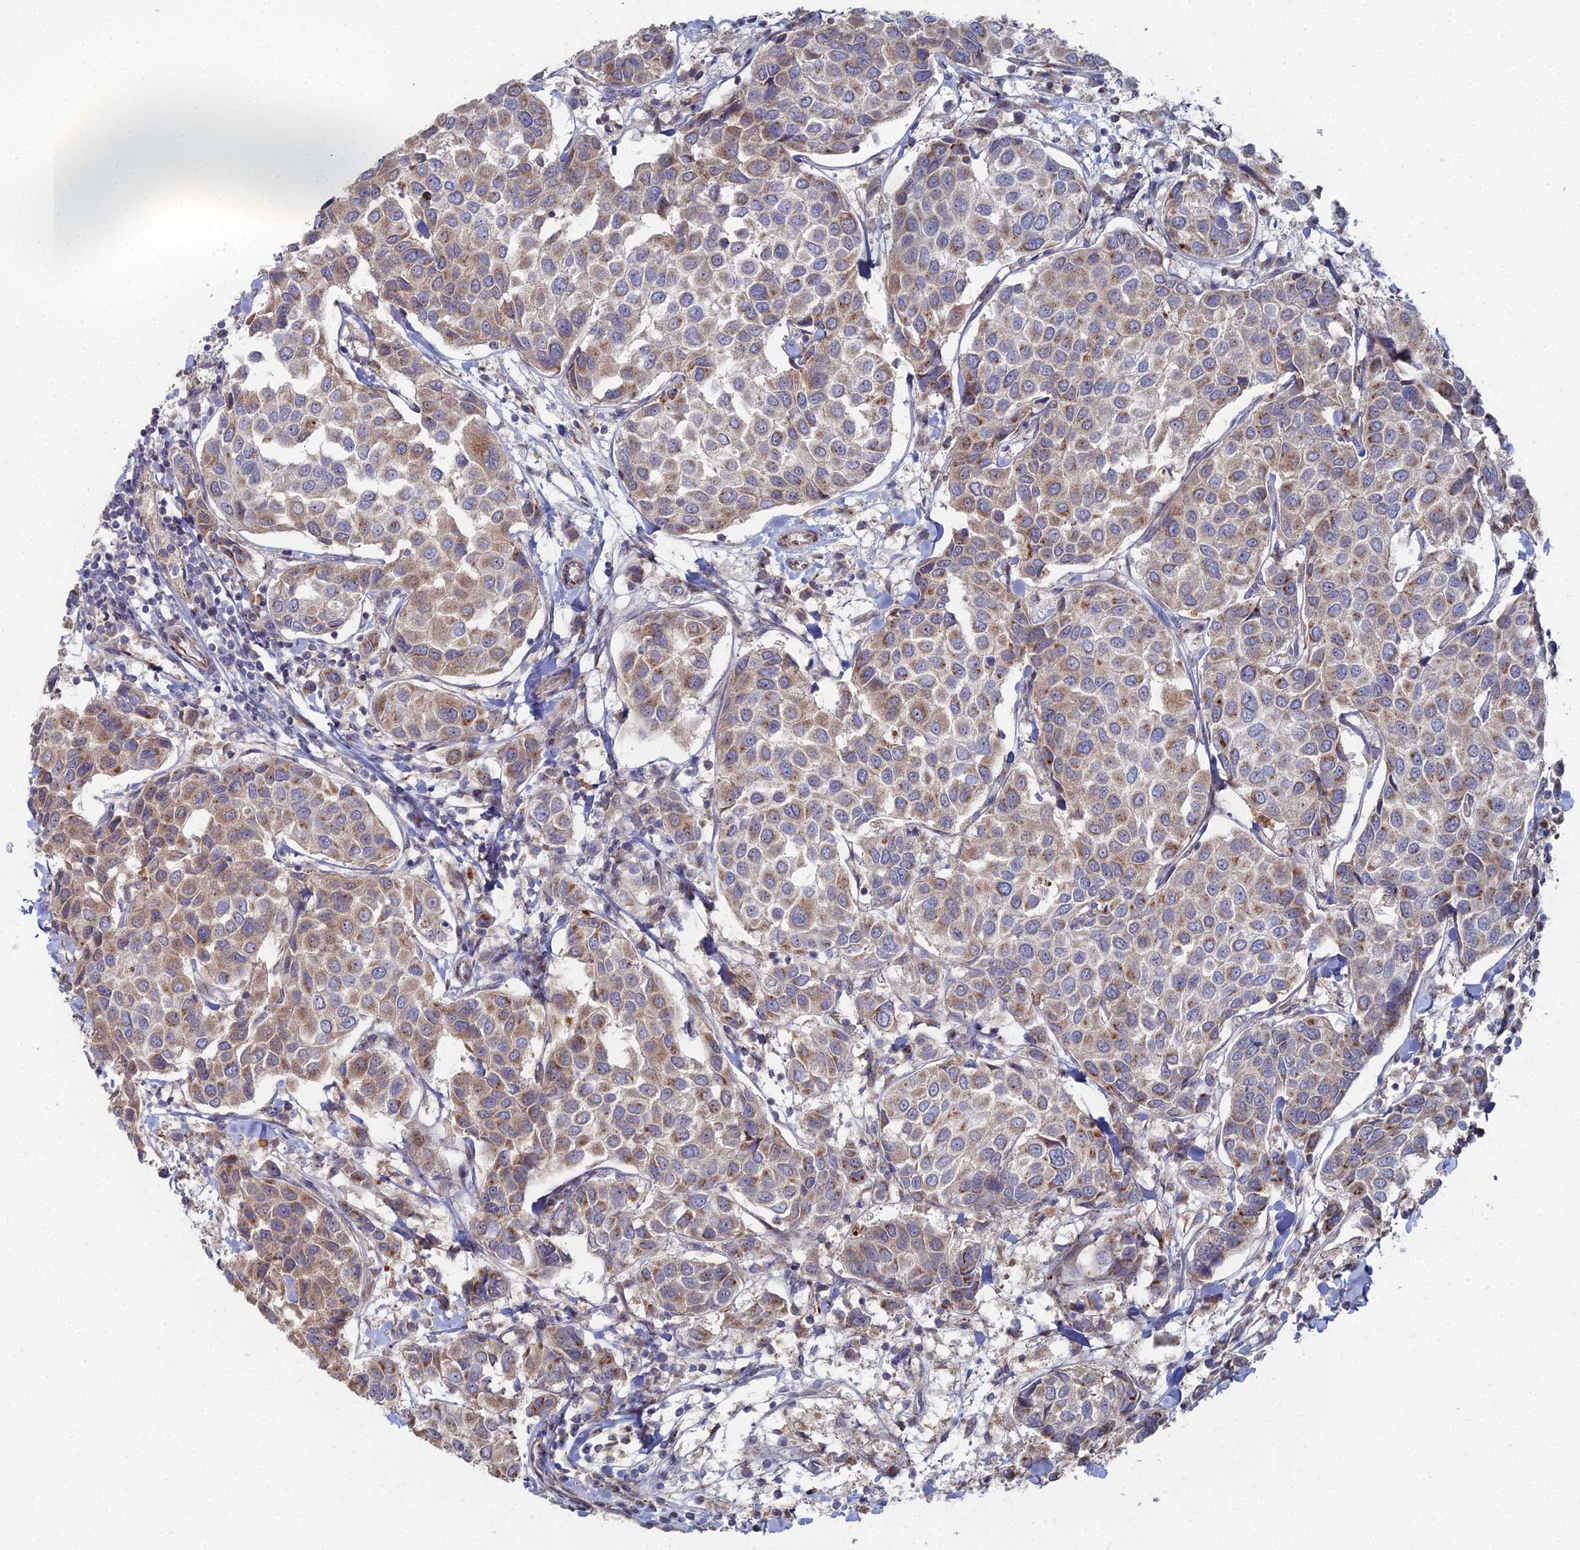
{"staining": {"intensity": "moderate", "quantity": ">75%", "location": "cytoplasmic/membranous"}, "tissue": "breast cancer", "cell_type": "Tumor cells", "image_type": "cancer", "snomed": [{"axis": "morphology", "description": "Duct carcinoma"}, {"axis": "topography", "description": "Breast"}], "caption": "Breast invasive ductal carcinoma stained for a protein shows moderate cytoplasmic/membranous positivity in tumor cells.", "gene": "SGMS1", "patient": {"sex": "female", "age": 55}}